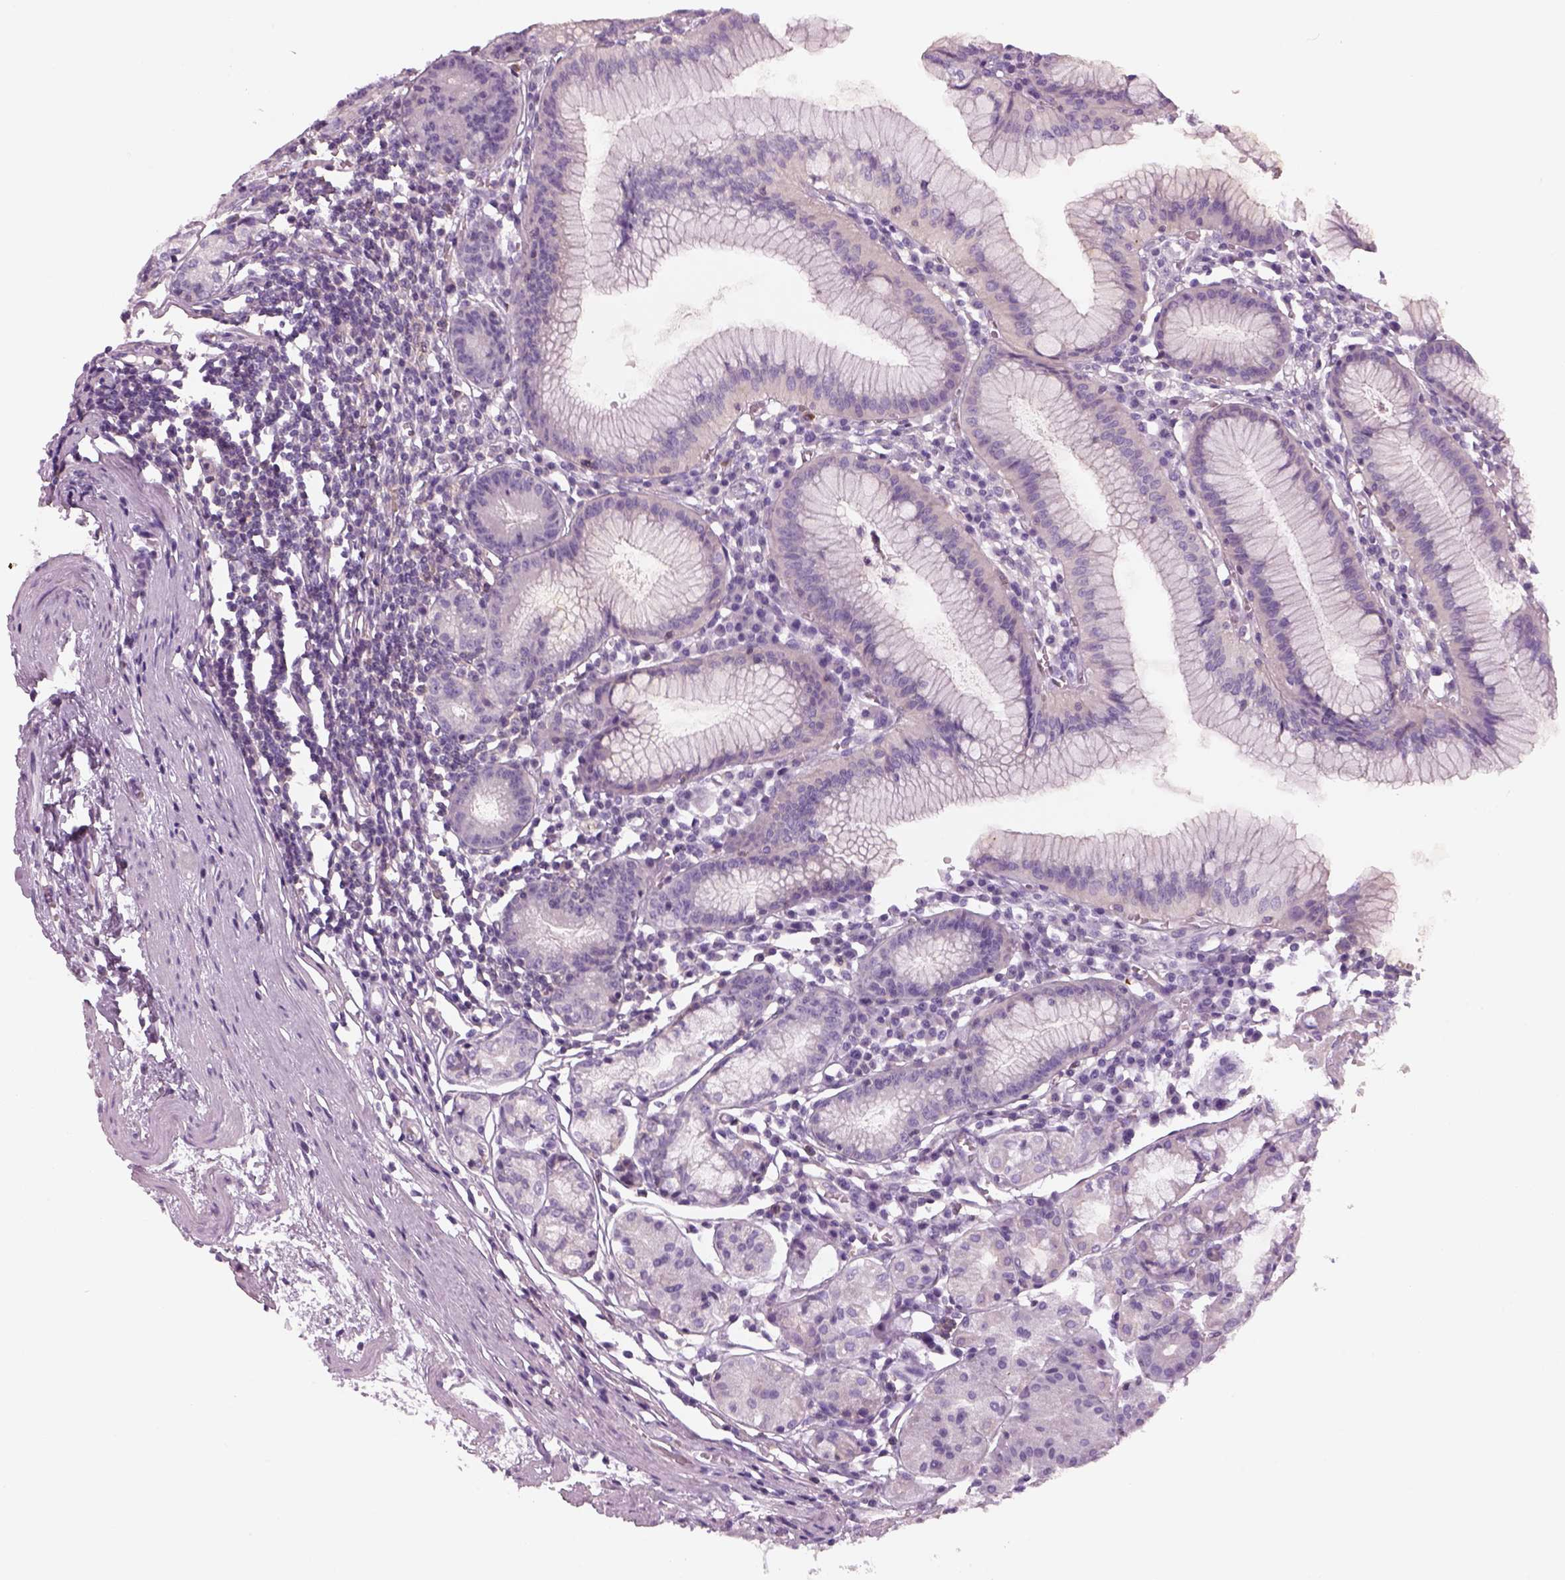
{"staining": {"intensity": "negative", "quantity": "none", "location": "none"}, "tissue": "stomach", "cell_type": "Glandular cells", "image_type": "normal", "snomed": [{"axis": "morphology", "description": "Normal tissue, NOS"}, {"axis": "topography", "description": "Stomach"}], "caption": "This is an IHC micrograph of normal human stomach. There is no expression in glandular cells.", "gene": "SLC1A7", "patient": {"sex": "male", "age": 55}}